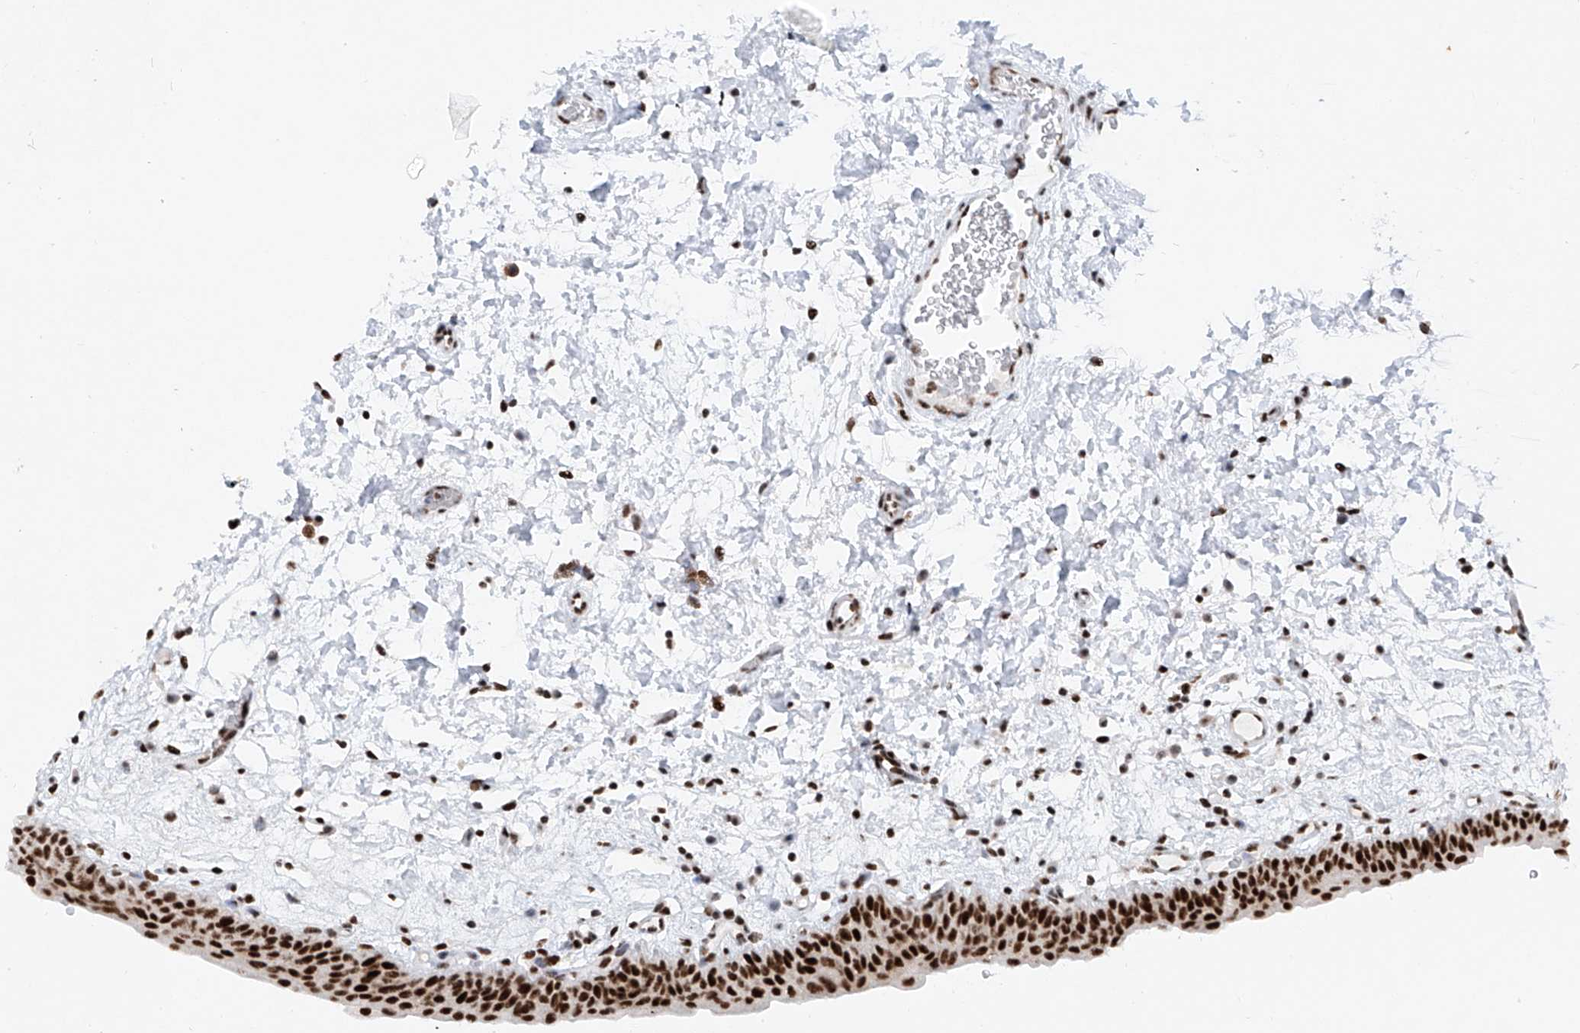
{"staining": {"intensity": "strong", "quantity": ">75%", "location": "nuclear"}, "tissue": "urinary bladder", "cell_type": "Urothelial cells", "image_type": "normal", "snomed": [{"axis": "morphology", "description": "Normal tissue, NOS"}, {"axis": "topography", "description": "Urinary bladder"}], "caption": "Urinary bladder stained for a protein (brown) shows strong nuclear positive staining in about >75% of urothelial cells.", "gene": "TAF4", "patient": {"sex": "male", "age": 83}}